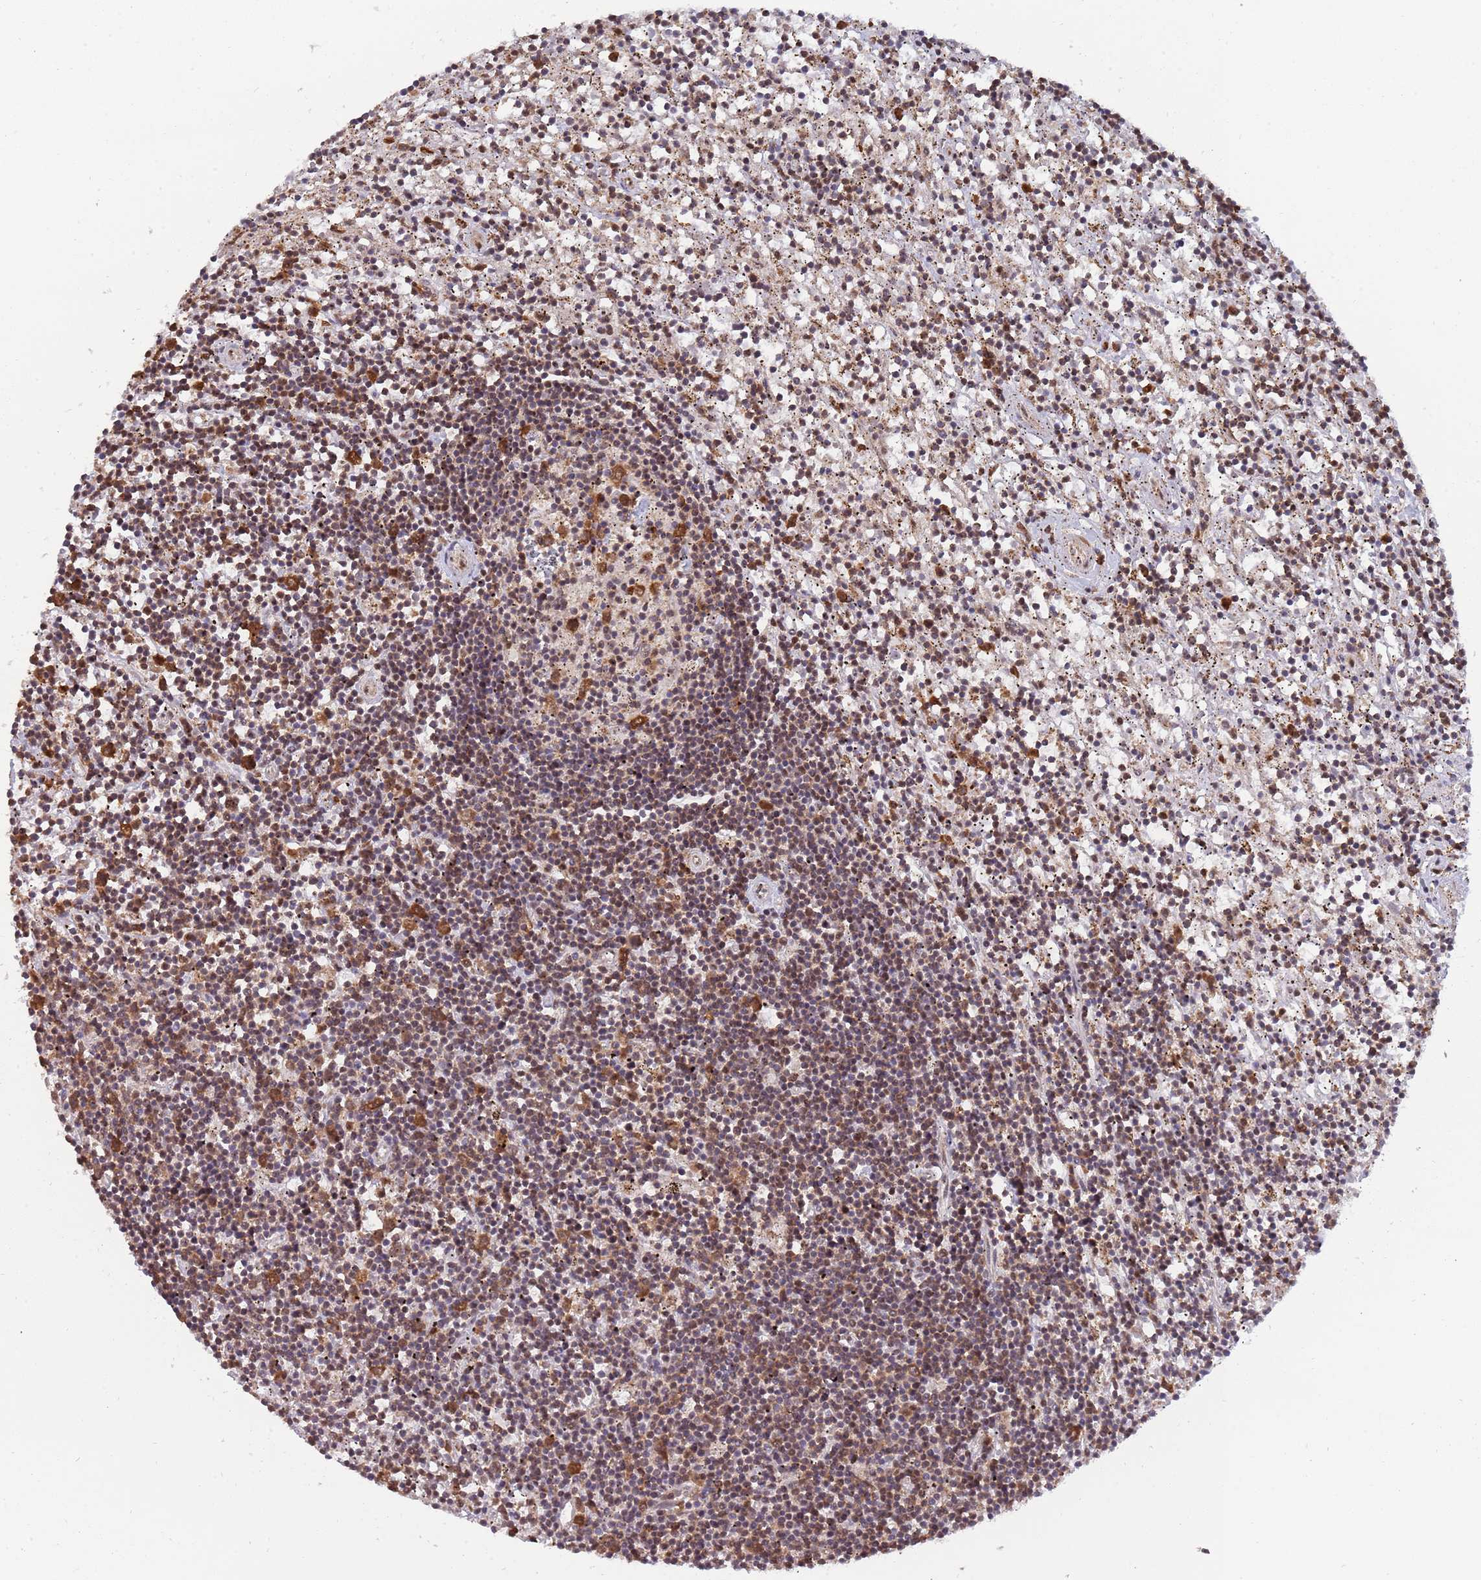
{"staining": {"intensity": "moderate", "quantity": ">75%", "location": "cytoplasmic/membranous"}, "tissue": "lymphoma", "cell_type": "Tumor cells", "image_type": "cancer", "snomed": [{"axis": "morphology", "description": "Malignant lymphoma, non-Hodgkin's type, Low grade"}, {"axis": "topography", "description": "Spleen"}], "caption": "Immunohistochemistry (IHC) staining of lymphoma, which demonstrates medium levels of moderate cytoplasmic/membranous staining in approximately >75% of tumor cells indicating moderate cytoplasmic/membranous protein positivity. The staining was performed using DAB (brown) for protein detection and nuclei were counterstained in hematoxylin (blue).", "gene": "VPS16", "patient": {"sex": "male", "age": 76}}